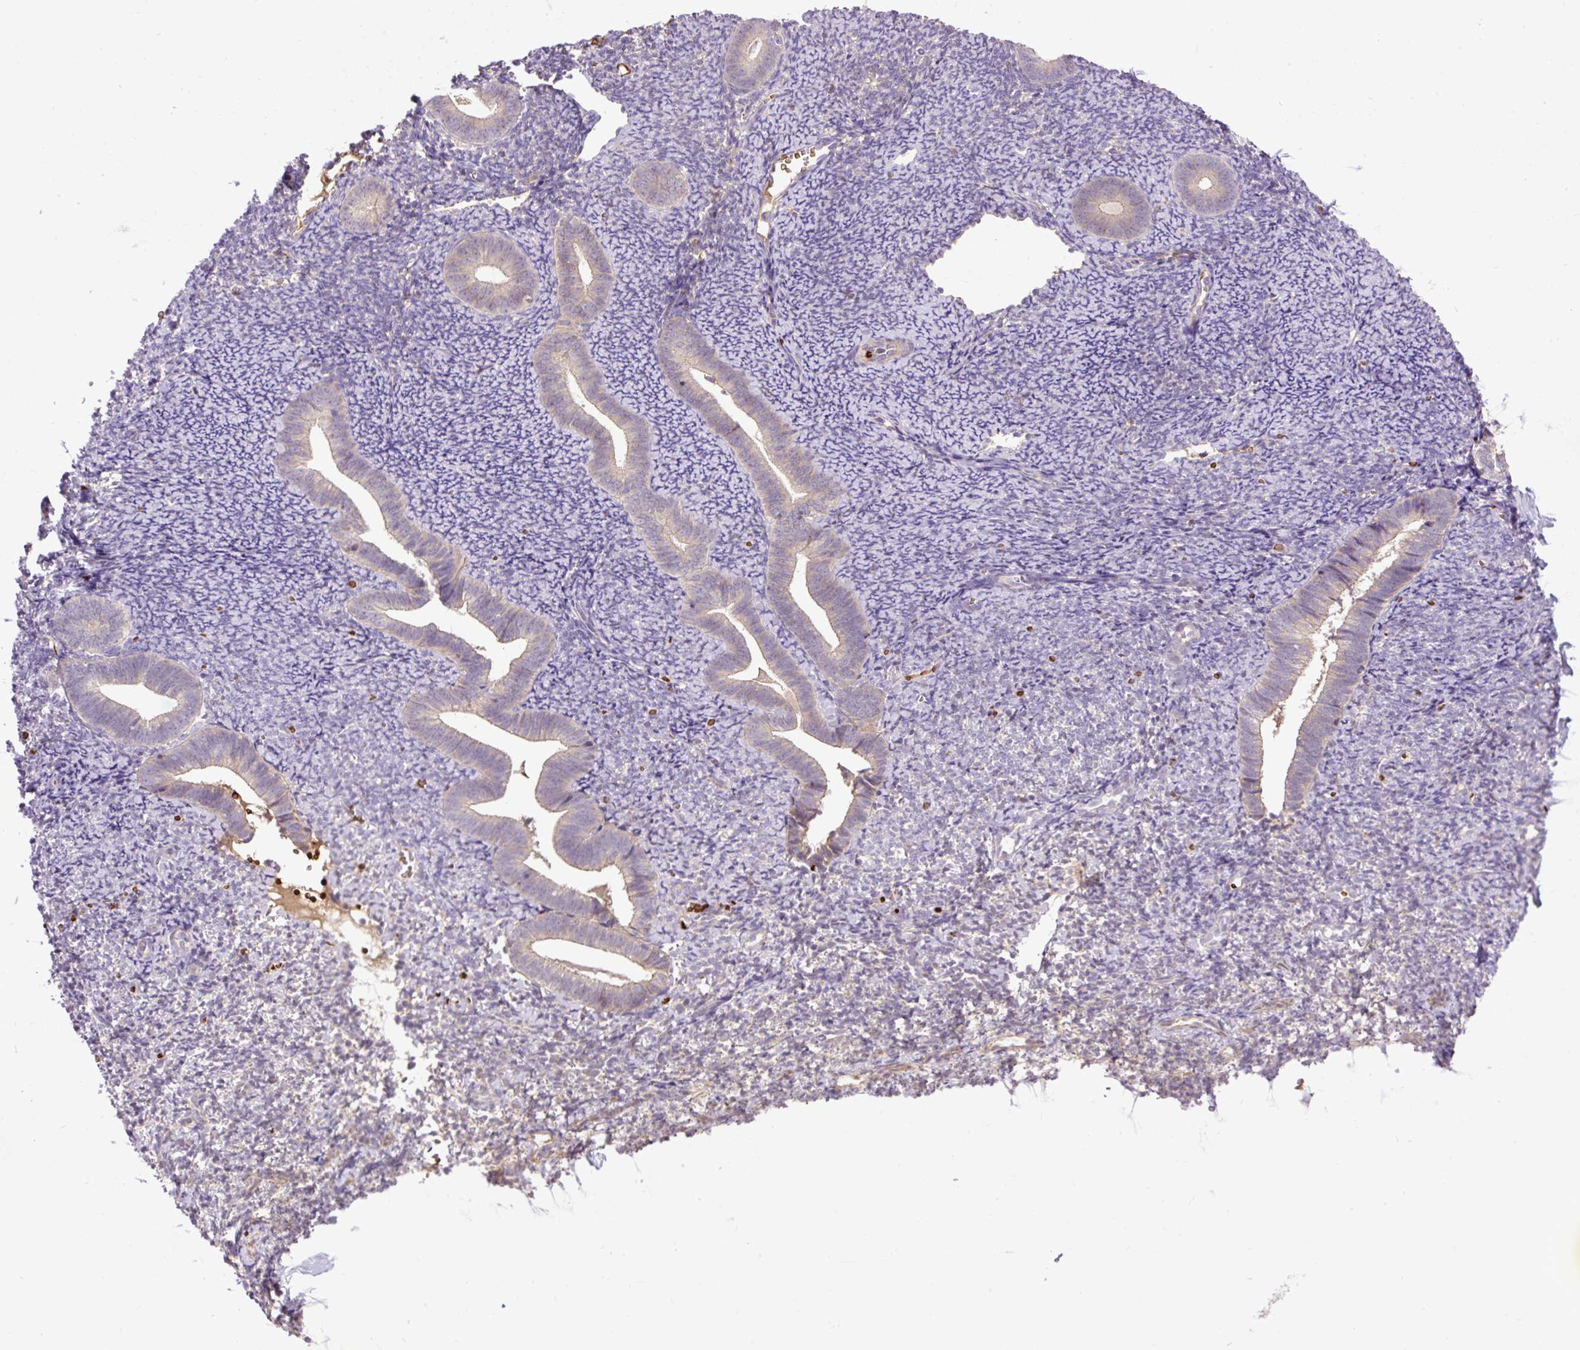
{"staining": {"intensity": "negative", "quantity": "none", "location": "none"}, "tissue": "endometrium", "cell_type": "Cells in endometrial stroma", "image_type": "normal", "snomed": [{"axis": "morphology", "description": "Normal tissue, NOS"}, {"axis": "topography", "description": "Endometrium"}], "caption": "The immunohistochemistry histopathology image has no significant staining in cells in endometrial stroma of endometrium.", "gene": "CXCL13", "patient": {"sex": "female", "age": 39}}